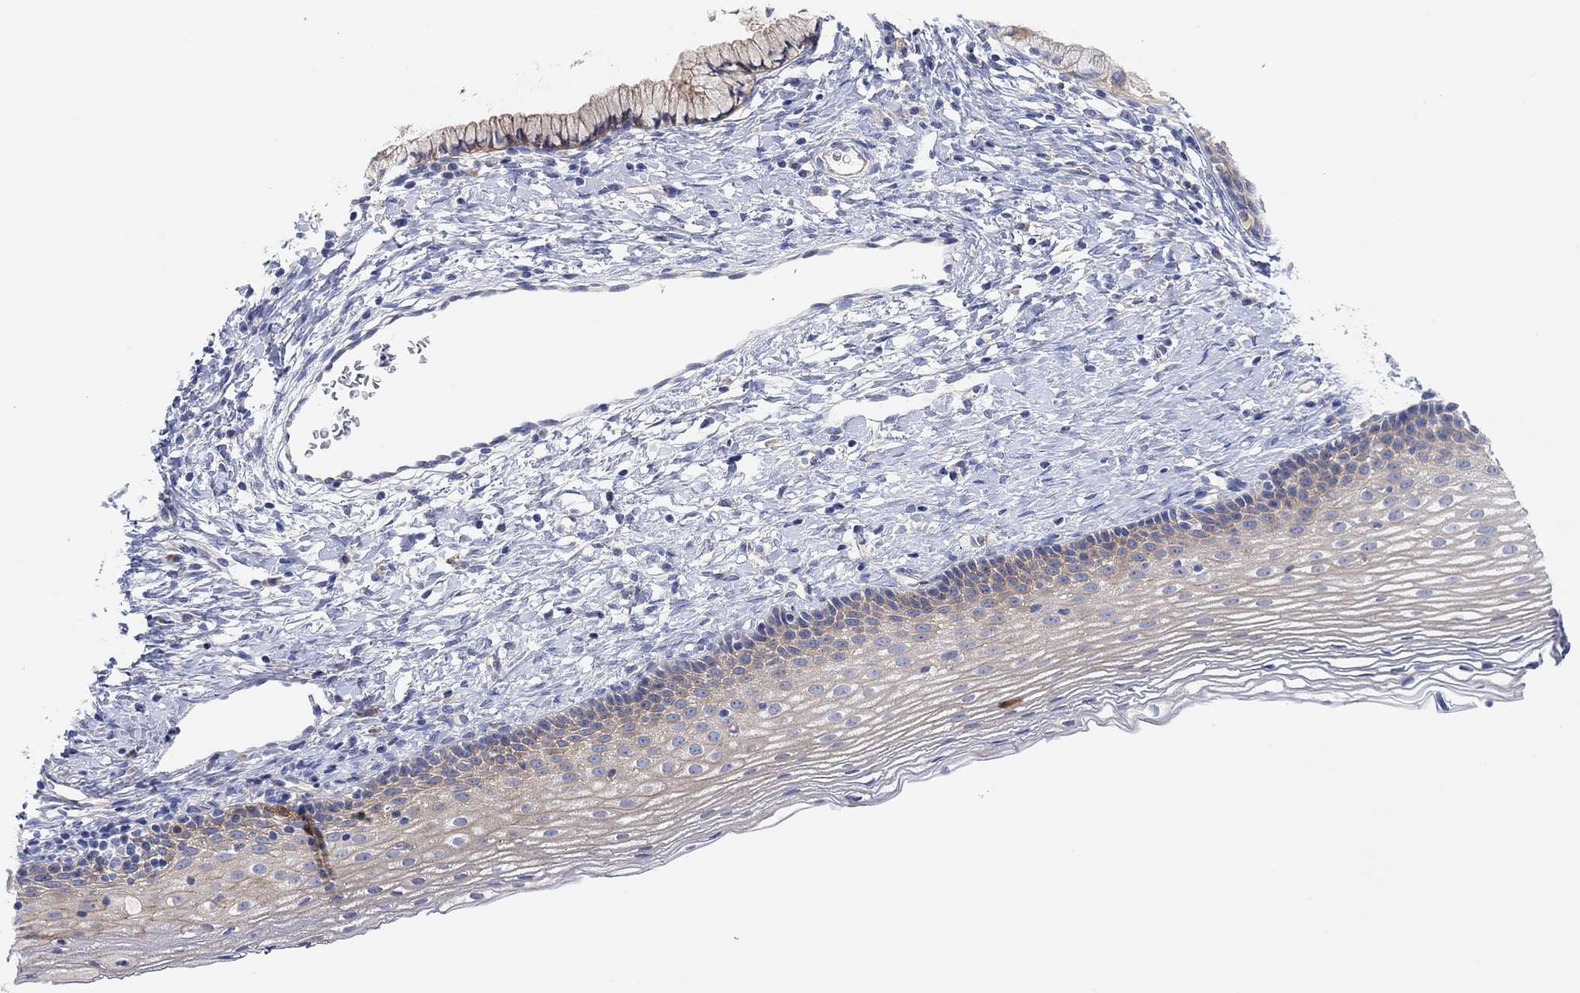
{"staining": {"intensity": "weak", "quantity": "25%-75%", "location": "cytoplasmic/membranous"}, "tissue": "cervix", "cell_type": "Glandular cells", "image_type": "normal", "snomed": [{"axis": "morphology", "description": "Normal tissue, NOS"}, {"axis": "topography", "description": "Cervix"}], "caption": "Weak cytoplasmic/membranous staining for a protein is present in about 25%-75% of glandular cells of benign cervix using IHC.", "gene": "RGS1", "patient": {"sex": "female", "age": 39}}